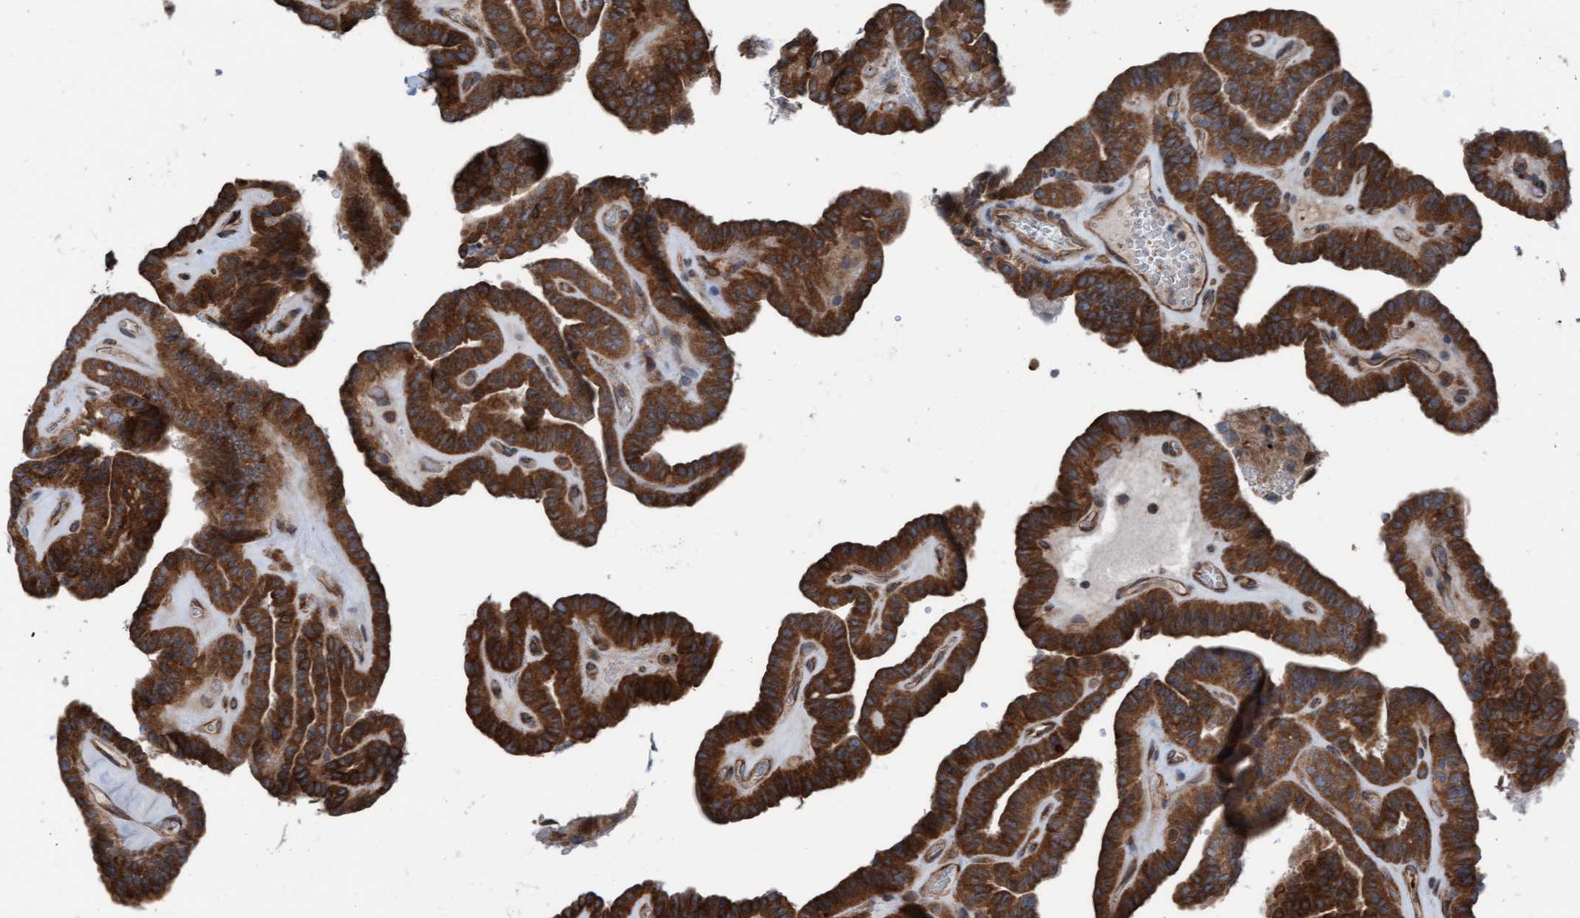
{"staining": {"intensity": "strong", "quantity": ">75%", "location": "cytoplasmic/membranous"}, "tissue": "thyroid cancer", "cell_type": "Tumor cells", "image_type": "cancer", "snomed": [{"axis": "morphology", "description": "Papillary adenocarcinoma, NOS"}, {"axis": "topography", "description": "Thyroid gland"}], "caption": "About >75% of tumor cells in thyroid papillary adenocarcinoma exhibit strong cytoplasmic/membranous protein positivity as visualized by brown immunohistochemical staining.", "gene": "RAP1GAP2", "patient": {"sex": "male", "age": 77}}